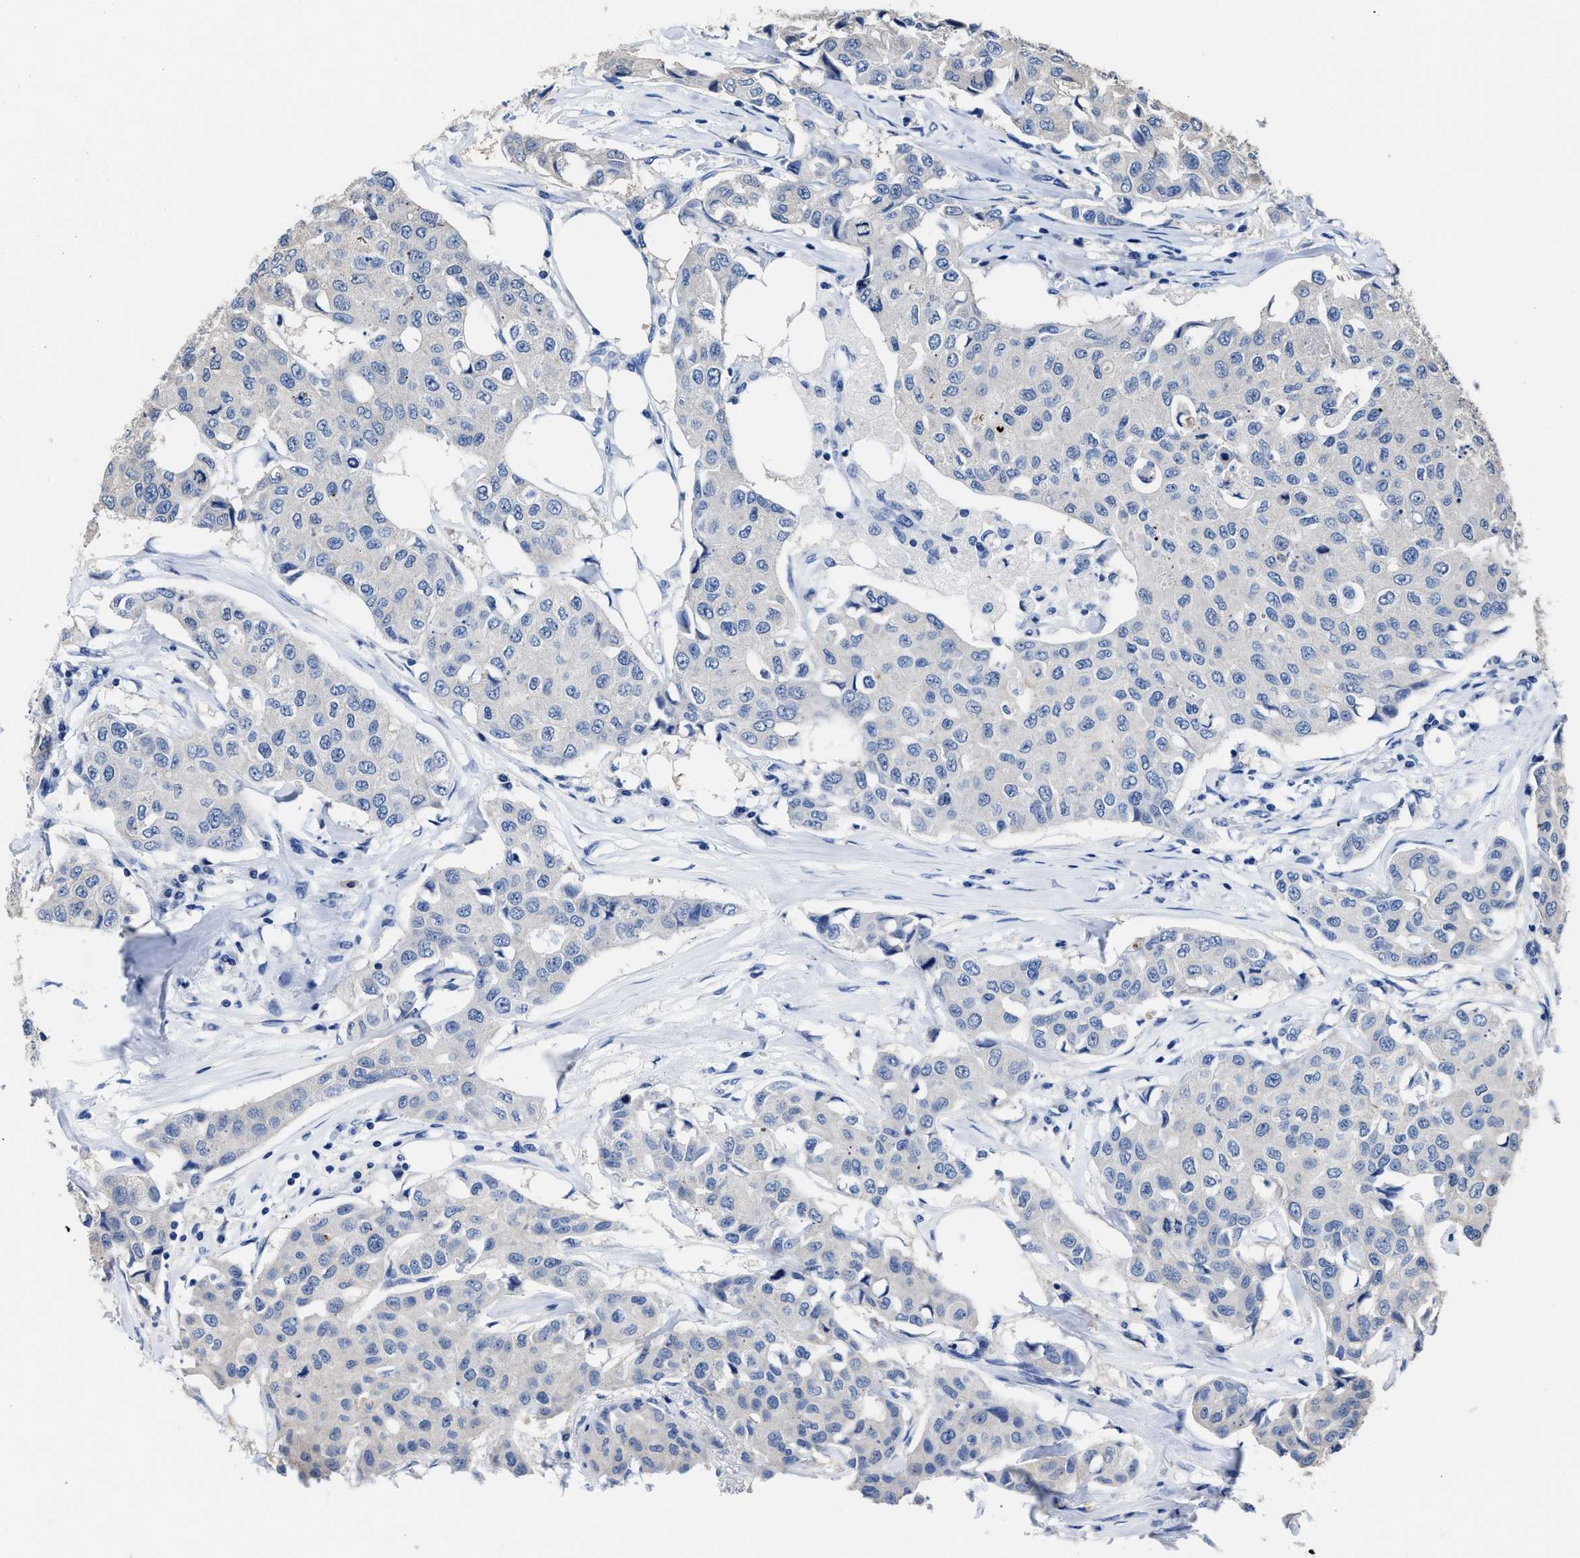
{"staining": {"intensity": "negative", "quantity": "none", "location": "none"}, "tissue": "breast cancer", "cell_type": "Tumor cells", "image_type": "cancer", "snomed": [{"axis": "morphology", "description": "Duct carcinoma"}, {"axis": "topography", "description": "Breast"}], "caption": "IHC image of neoplastic tissue: breast cancer stained with DAB demonstrates no significant protein positivity in tumor cells.", "gene": "HOOK1", "patient": {"sex": "female", "age": 80}}